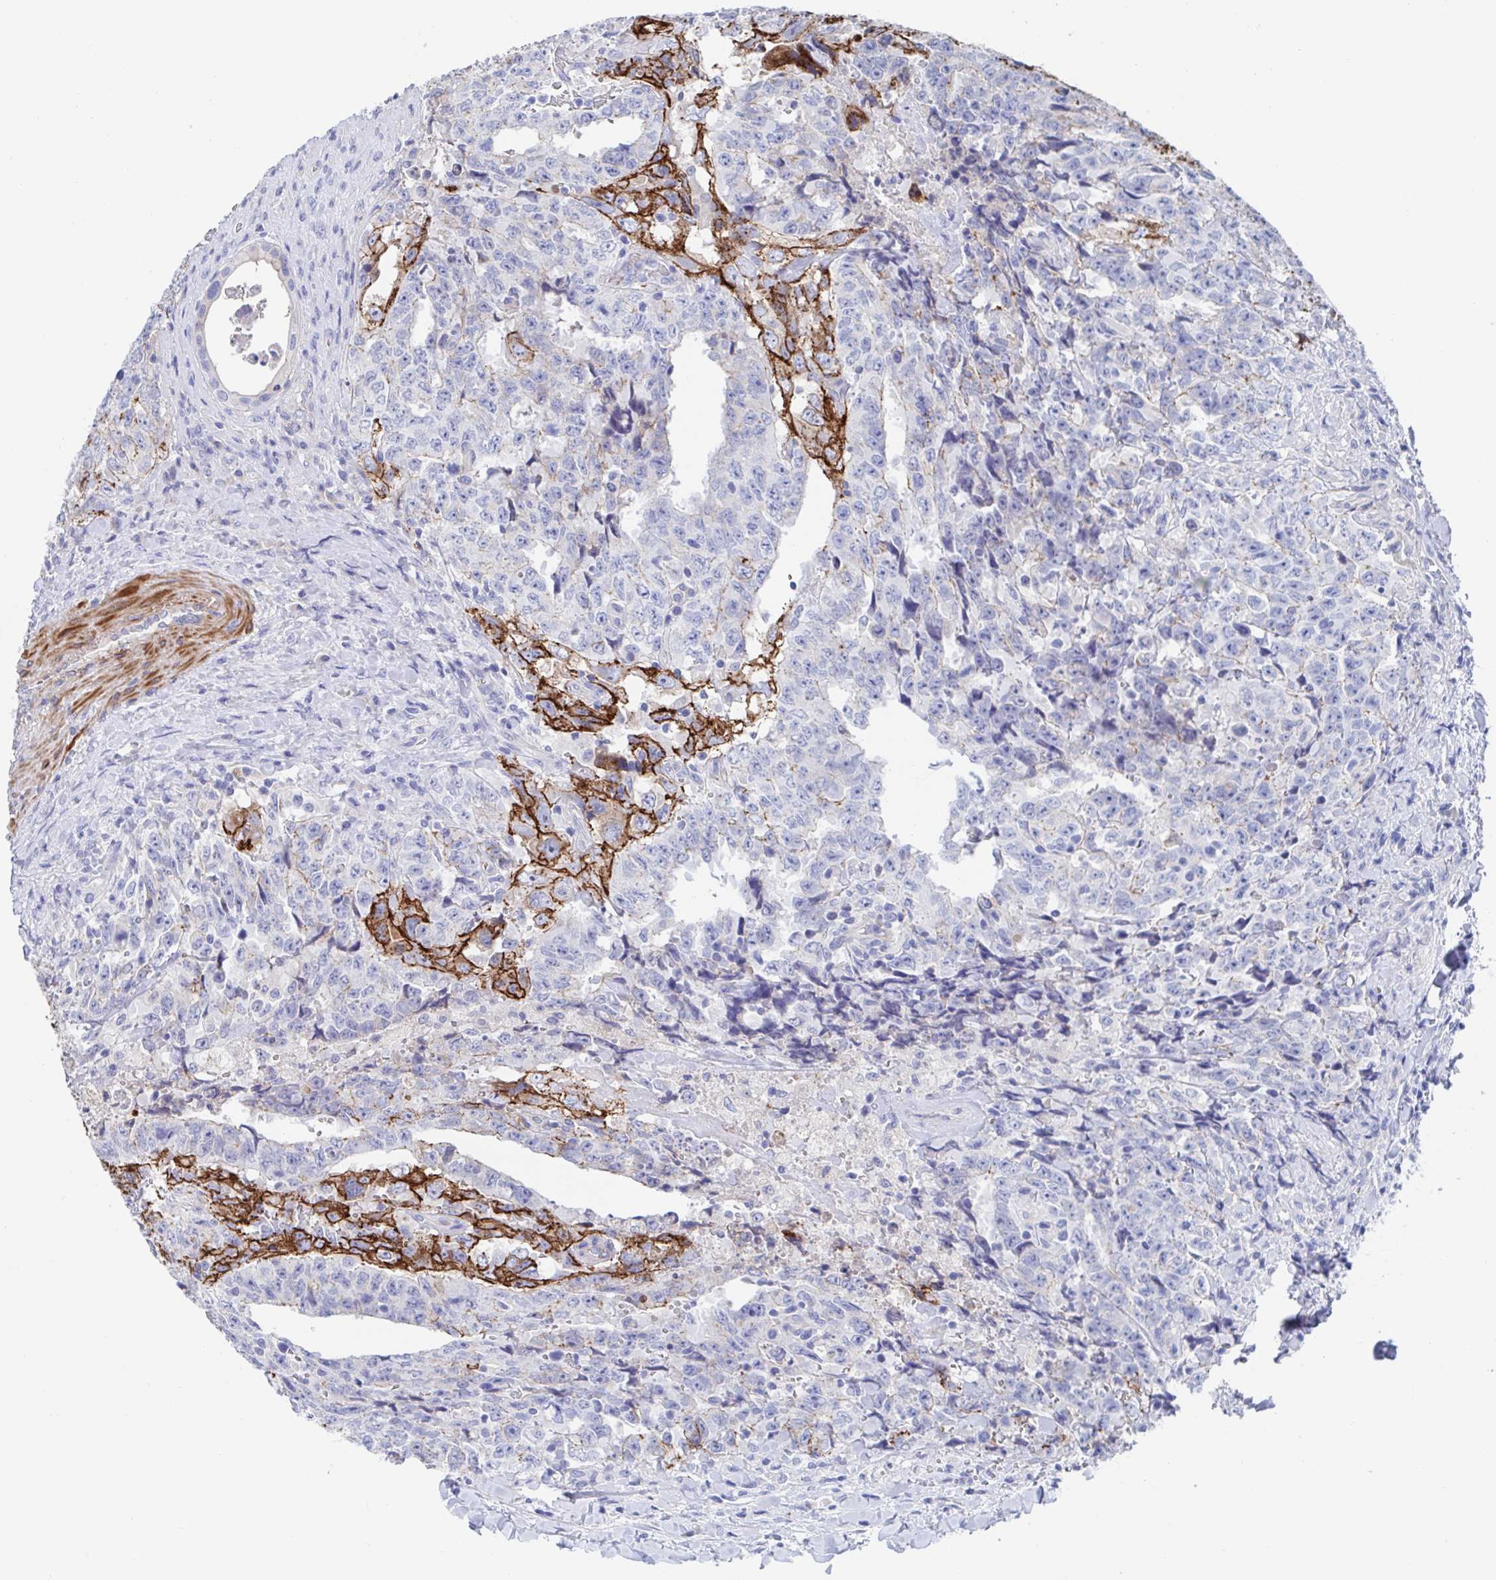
{"staining": {"intensity": "strong", "quantity": "<25%", "location": "cytoplasmic/membranous"}, "tissue": "testis cancer", "cell_type": "Tumor cells", "image_type": "cancer", "snomed": [{"axis": "morphology", "description": "Carcinoma, Embryonal, NOS"}, {"axis": "topography", "description": "Testis"}], "caption": "A brown stain highlights strong cytoplasmic/membranous positivity of a protein in human testis embryonal carcinoma tumor cells. (Brightfield microscopy of DAB IHC at high magnification).", "gene": "CDH2", "patient": {"sex": "male", "age": 24}}